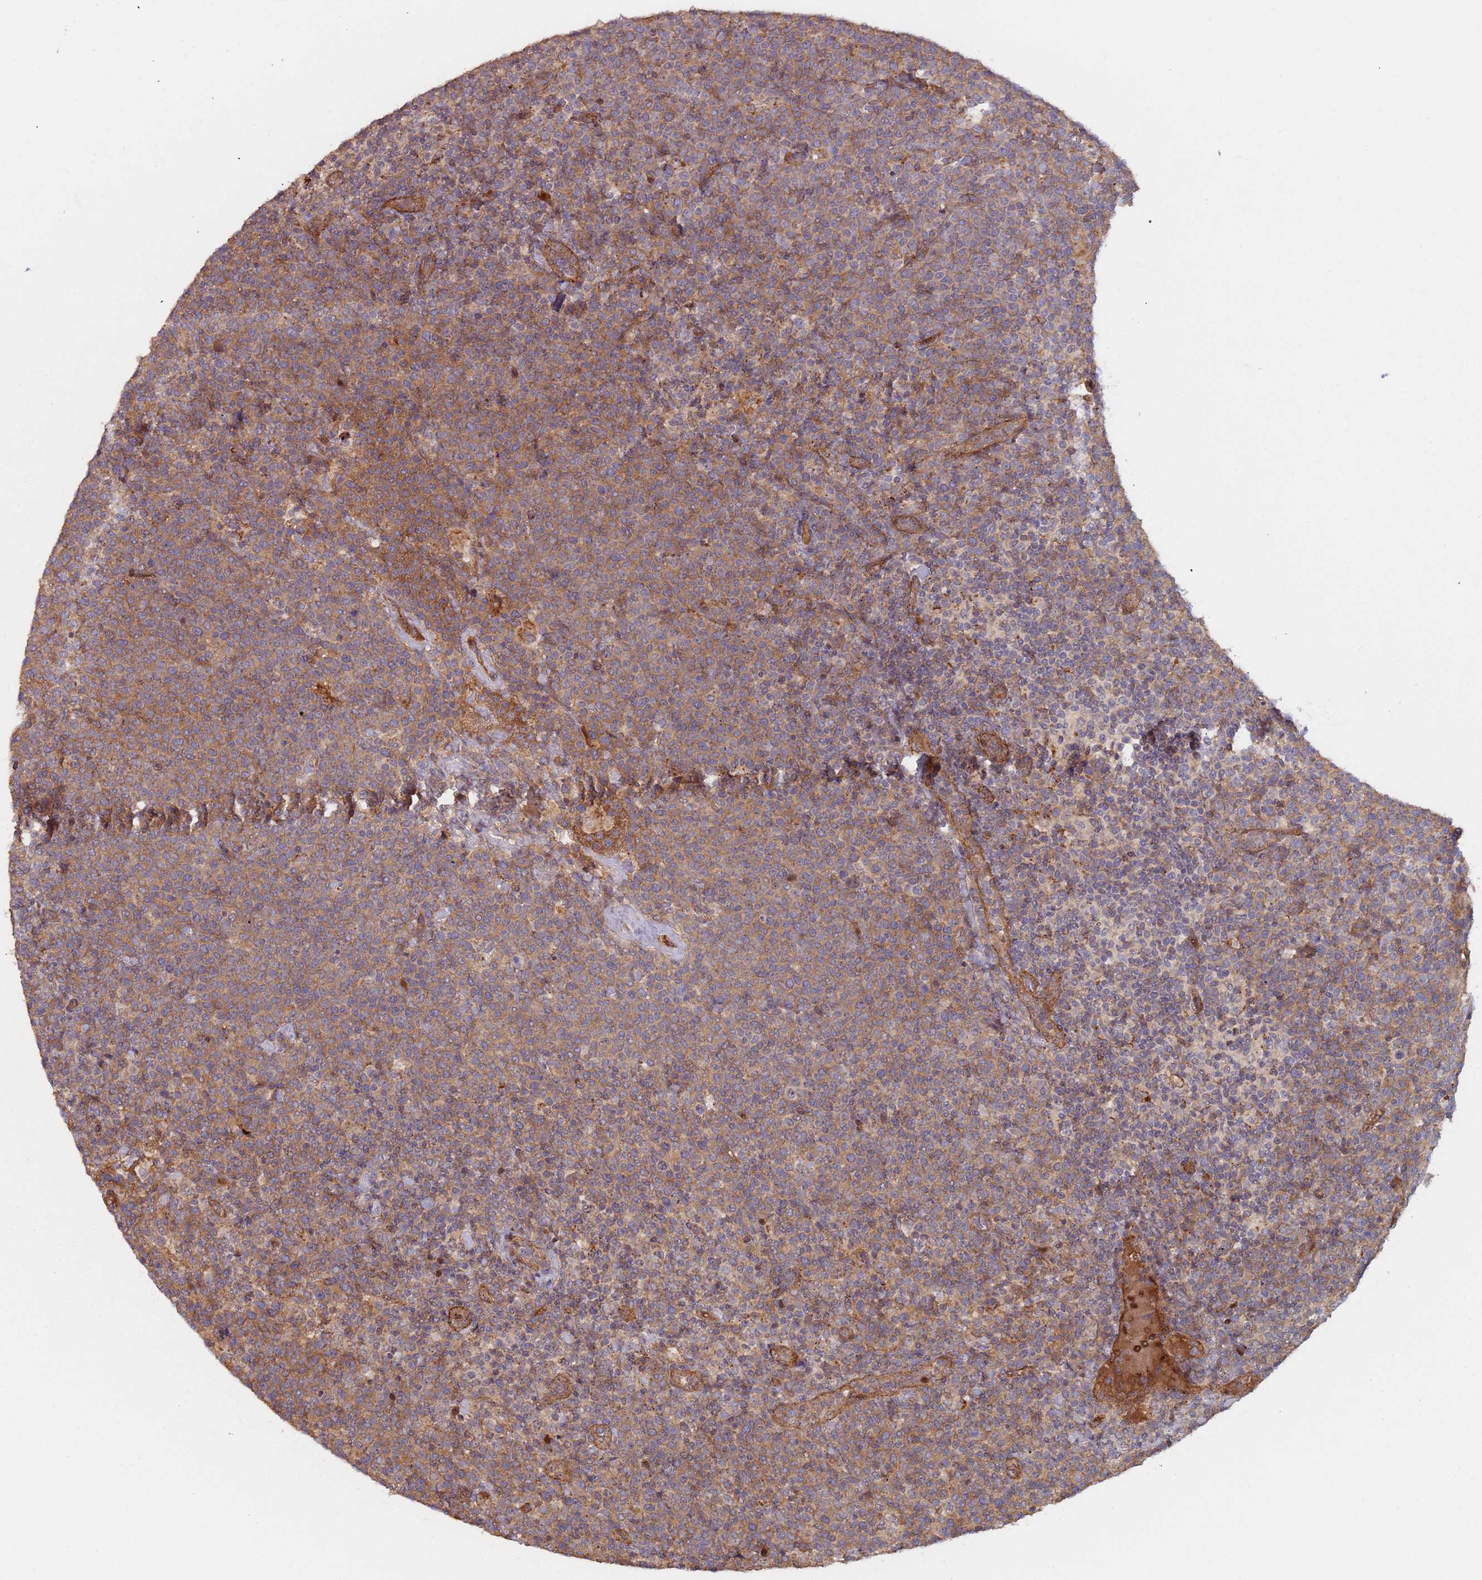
{"staining": {"intensity": "moderate", "quantity": ">75%", "location": "cytoplasmic/membranous"}, "tissue": "lymphoma", "cell_type": "Tumor cells", "image_type": "cancer", "snomed": [{"axis": "morphology", "description": "Malignant lymphoma, non-Hodgkin's type, High grade"}, {"axis": "topography", "description": "Lymph node"}], "caption": "A brown stain labels moderate cytoplasmic/membranous positivity of a protein in lymphoma tumor cells.", "gene": "KANSL1L", "patient": {"sex": "male", "age": 61}}